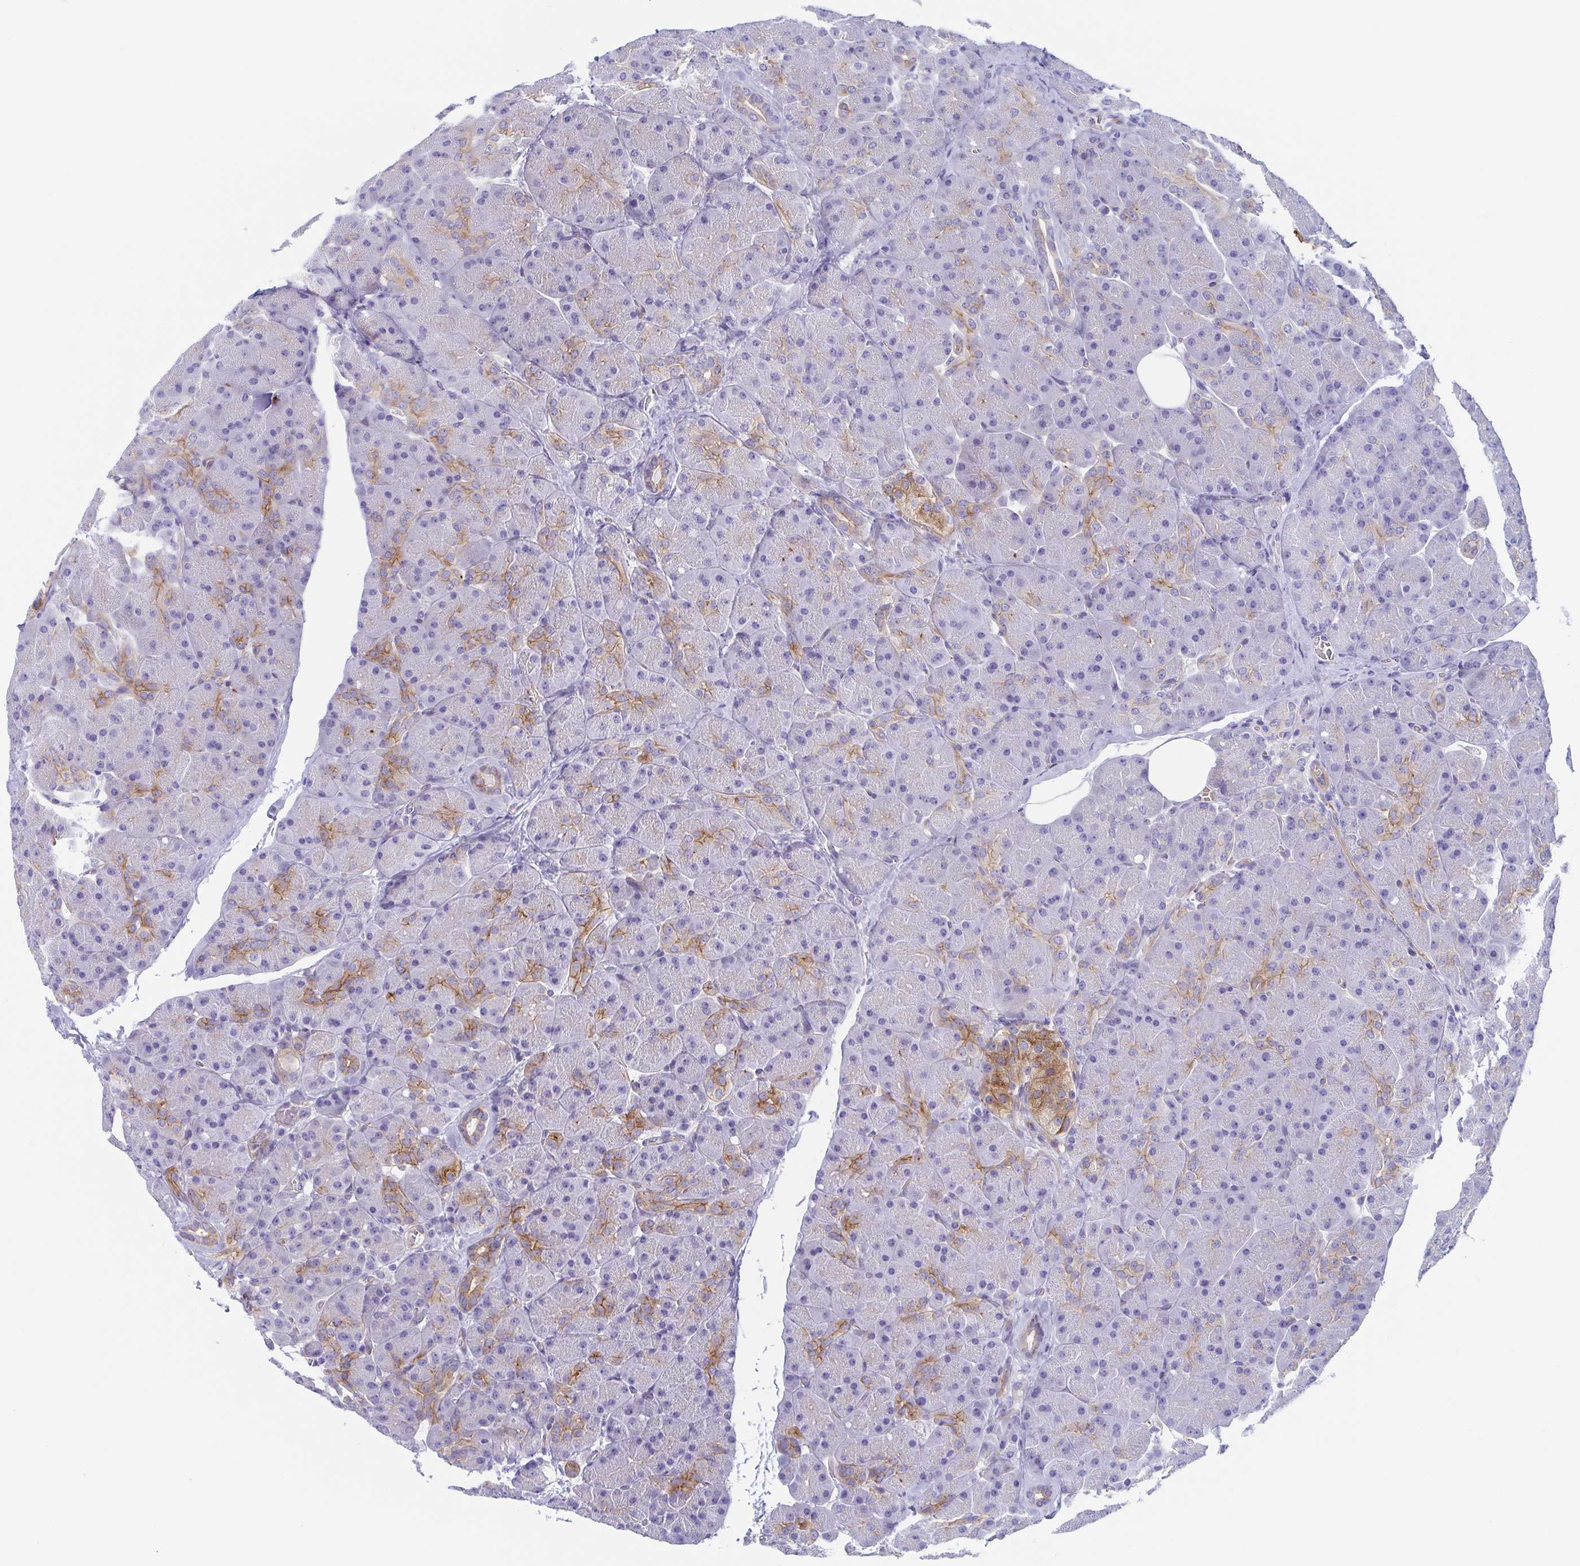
{"staining": {"intensity": "moderate", "quantity": "<25%", "location": "cytoplasmic/membranous"}, "tissue": "pancreas", "cell_type": "Exocrine glandular cells", "image_type": "normal", "snomed": [{"axis": "morphology", "description": "Normal tissue, NOS"}, {"axis": "topography", "description": "Pancreas"}], "caption": "Benign pancreas exhibits moderate cytoplasmic/membranous staining in approximately <25% of exocrine glandular cells, visualized by immunohistochemistry. Immunohistochemistry stains the protein in brown and the nuclei are stained blue.", "gene": "DYNC1I1", "patient": {"sex": "male", "age": 55}}